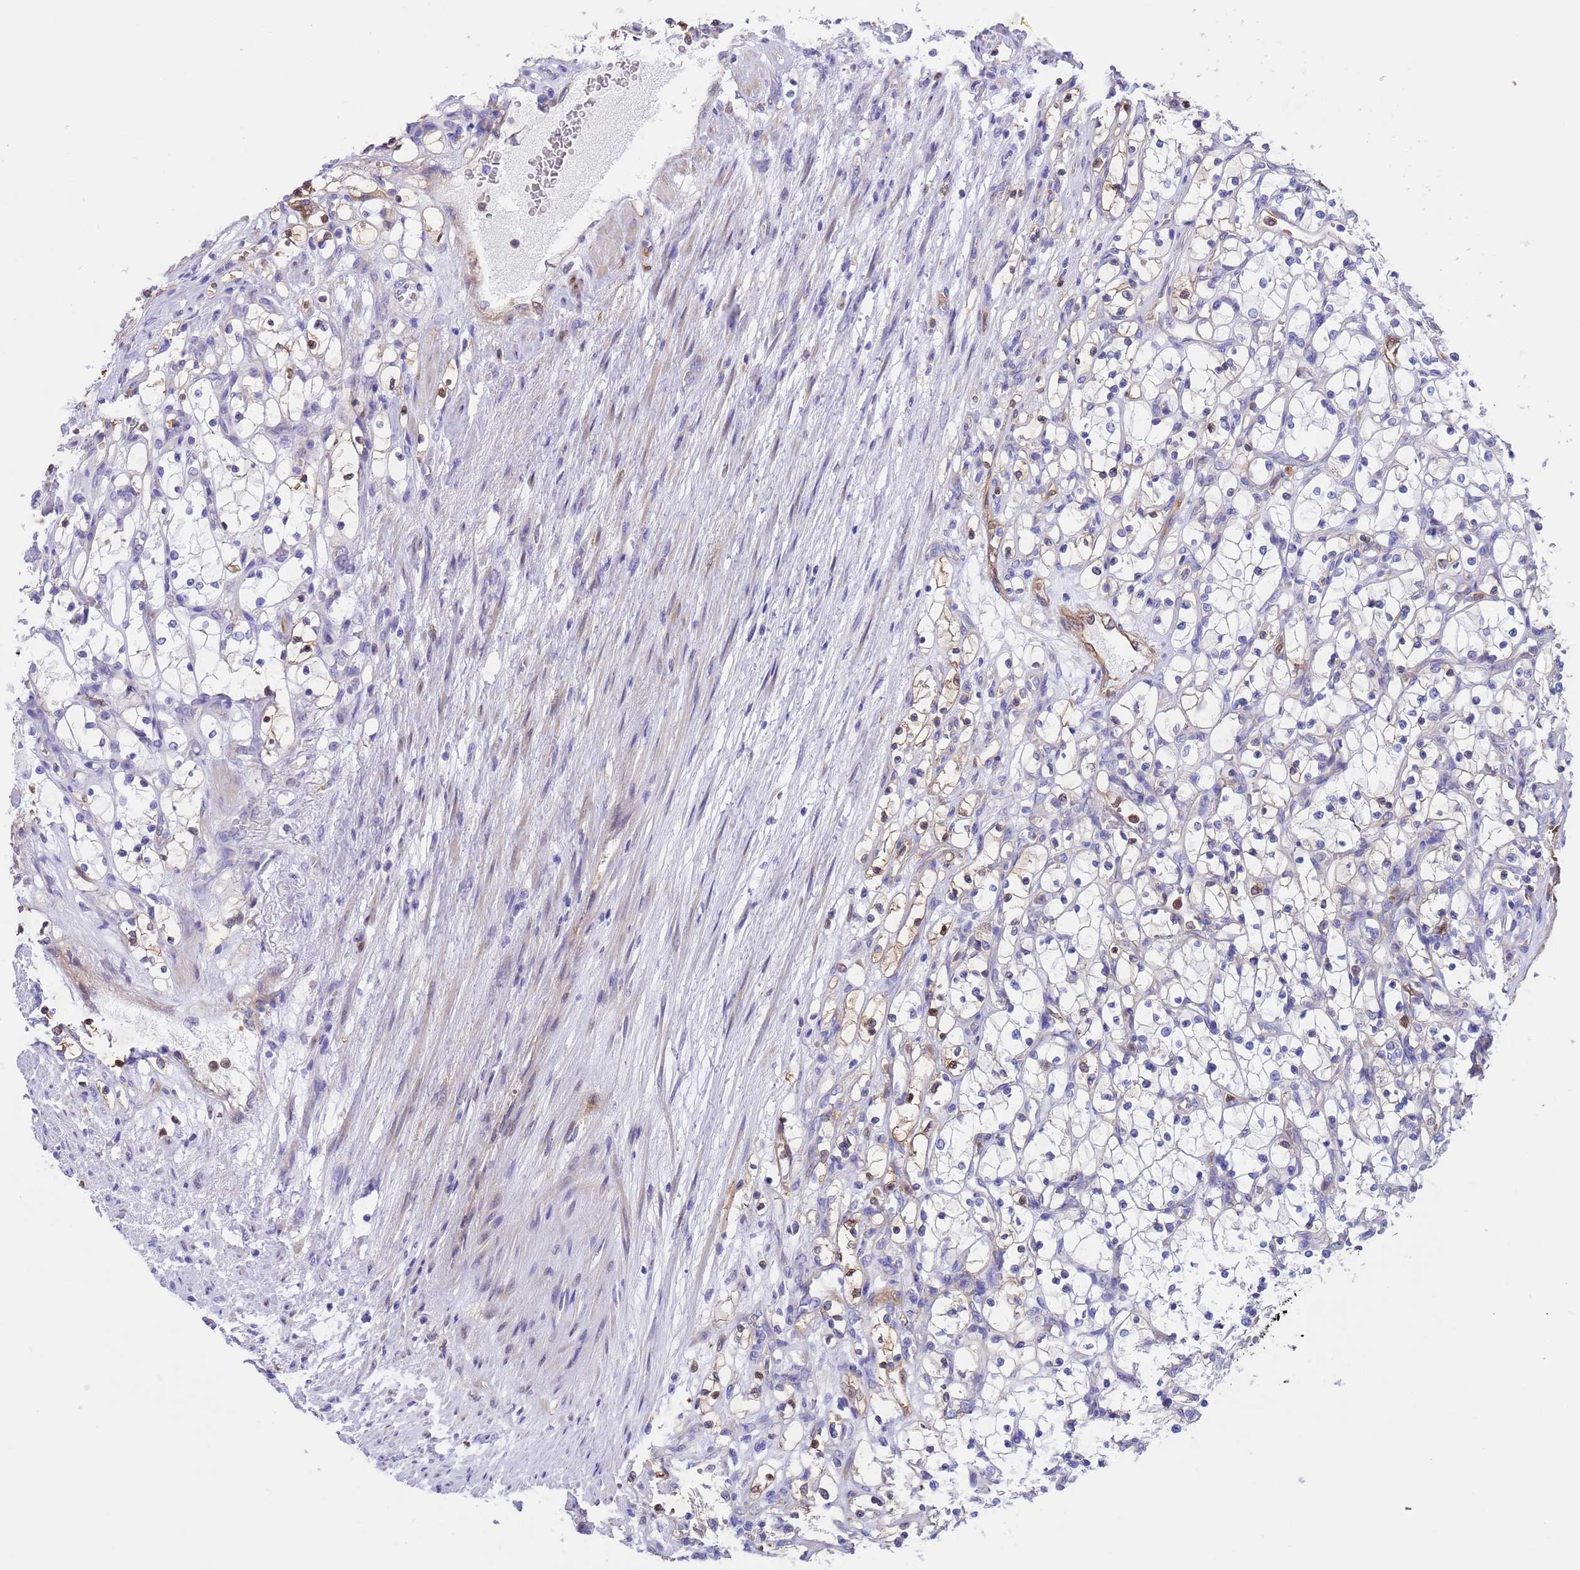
{"staining": {"intensity": "weak", "quantity": "<25%", "location": "cytoplasmic/membranous"}, "tissue": "renal cancer", "cell_type": "Tumor cells", "image_type": "cancer", "snomed": [{"axis": "morphology", "description": "Adenocarcinoma, NOS"}, {"axis": "topography", "description": "Kidney"}], "caption": "Immunohistochemistry of human adenocarcinoma (renal) demonstrates no positivity in tumor cells. (IHC, brightfield microscopy, high magnification).", "gene": "C6orf47", "patient": {"sex": "female", "age": 69}}